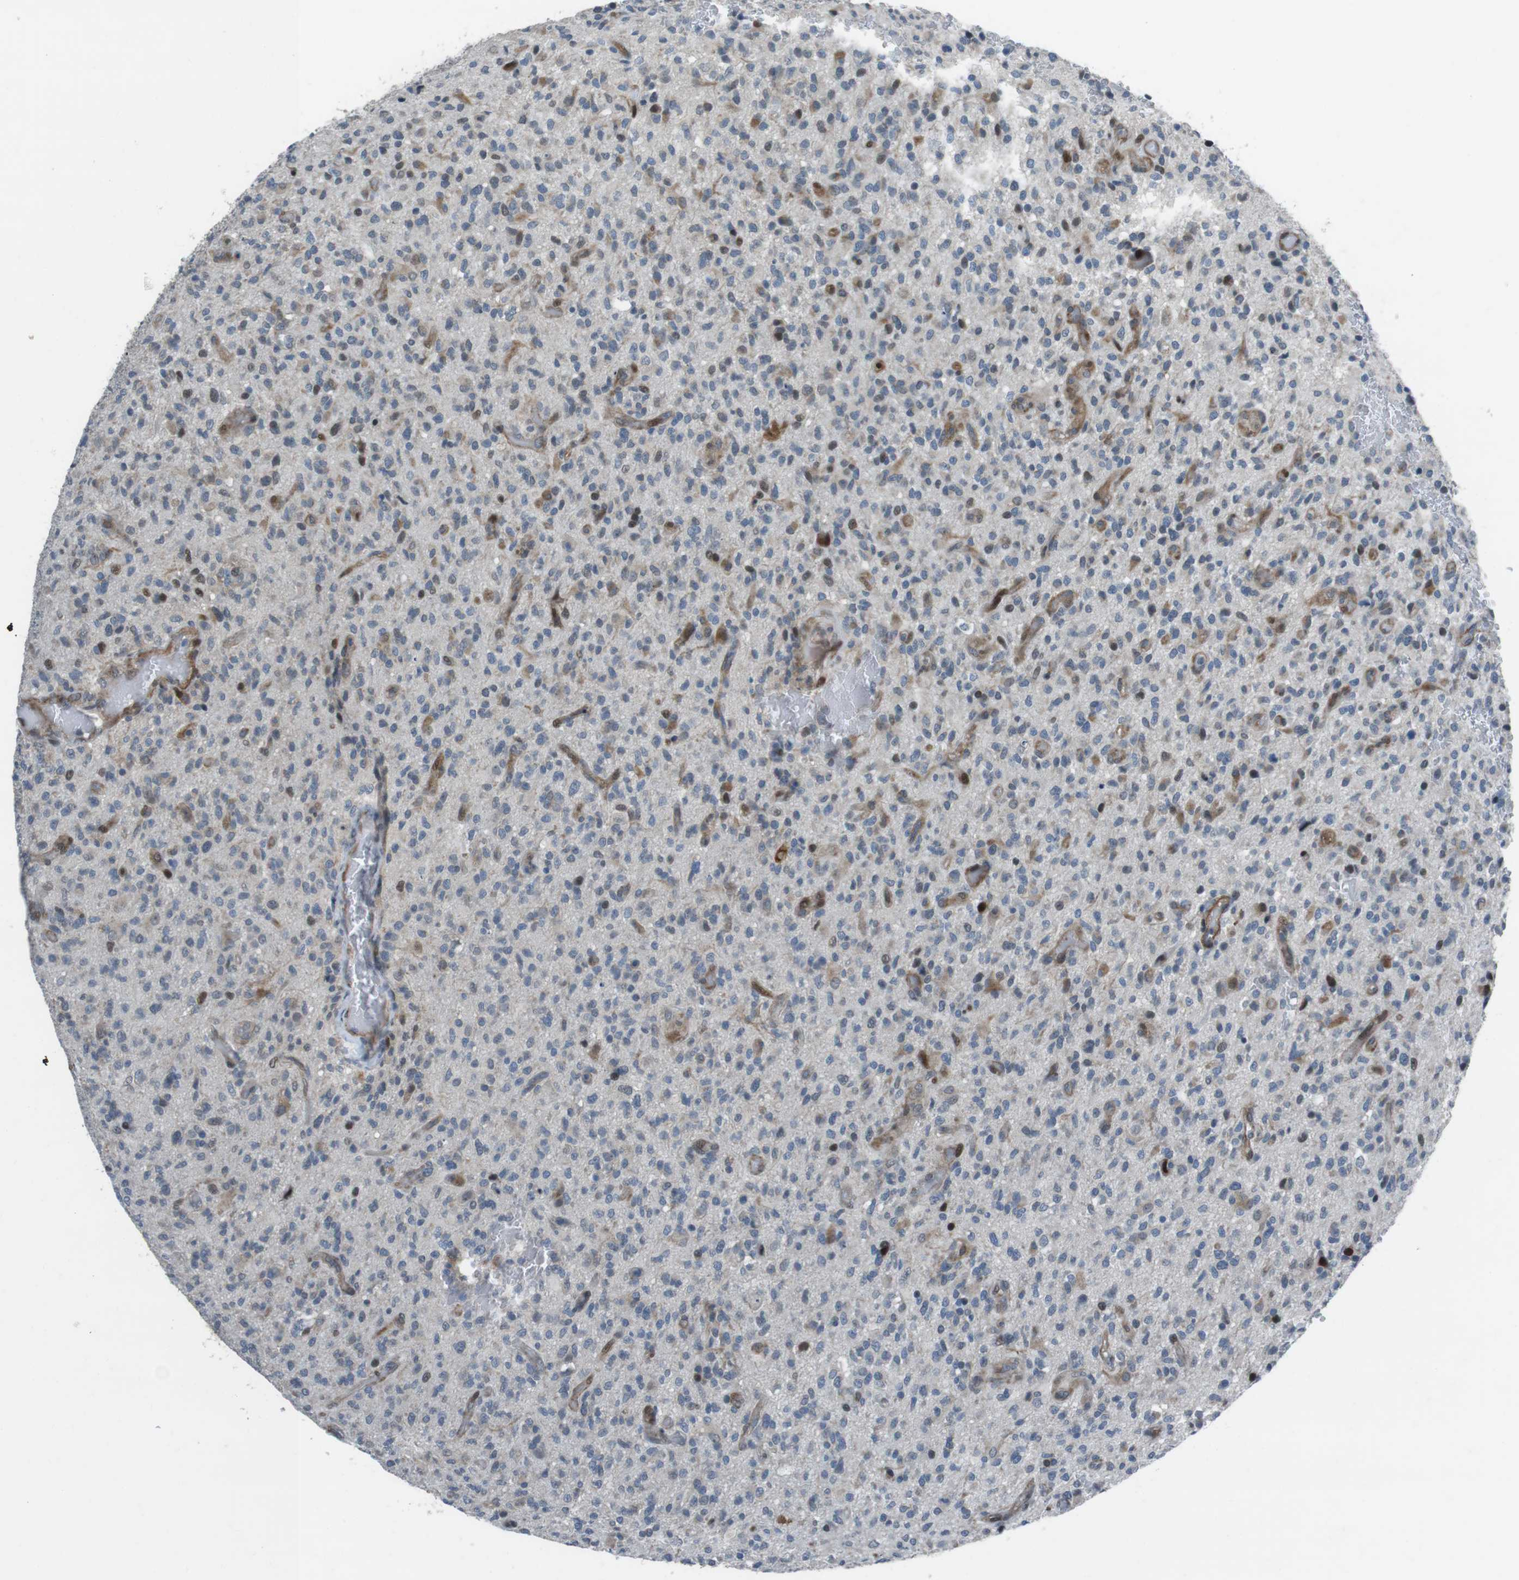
{"staining": {"intensity": "moderate", "quantity": "<25%", "location": "cytoplasmic/membranous,nuclear"}, "tissue": "glioma", "cell_type": "Tumor cells", "image_type": "cancer", "snomed": [{"axis": "morphology", "description": "Glioma, malignant, High grade"}, {"axis": "topography", "description": "Brain"}], "caption": "High-magnification brightfield microscopy of glioma stained with DAB (brown) and counterstained with hematoxylin (blue). tumor cells exhibit moderate cytoplasmic/membranous and nuclear expression is identified in approximately<25% of cells.", "gene": "PBRM1", "patient": {"sex": "male", "age": 71}}